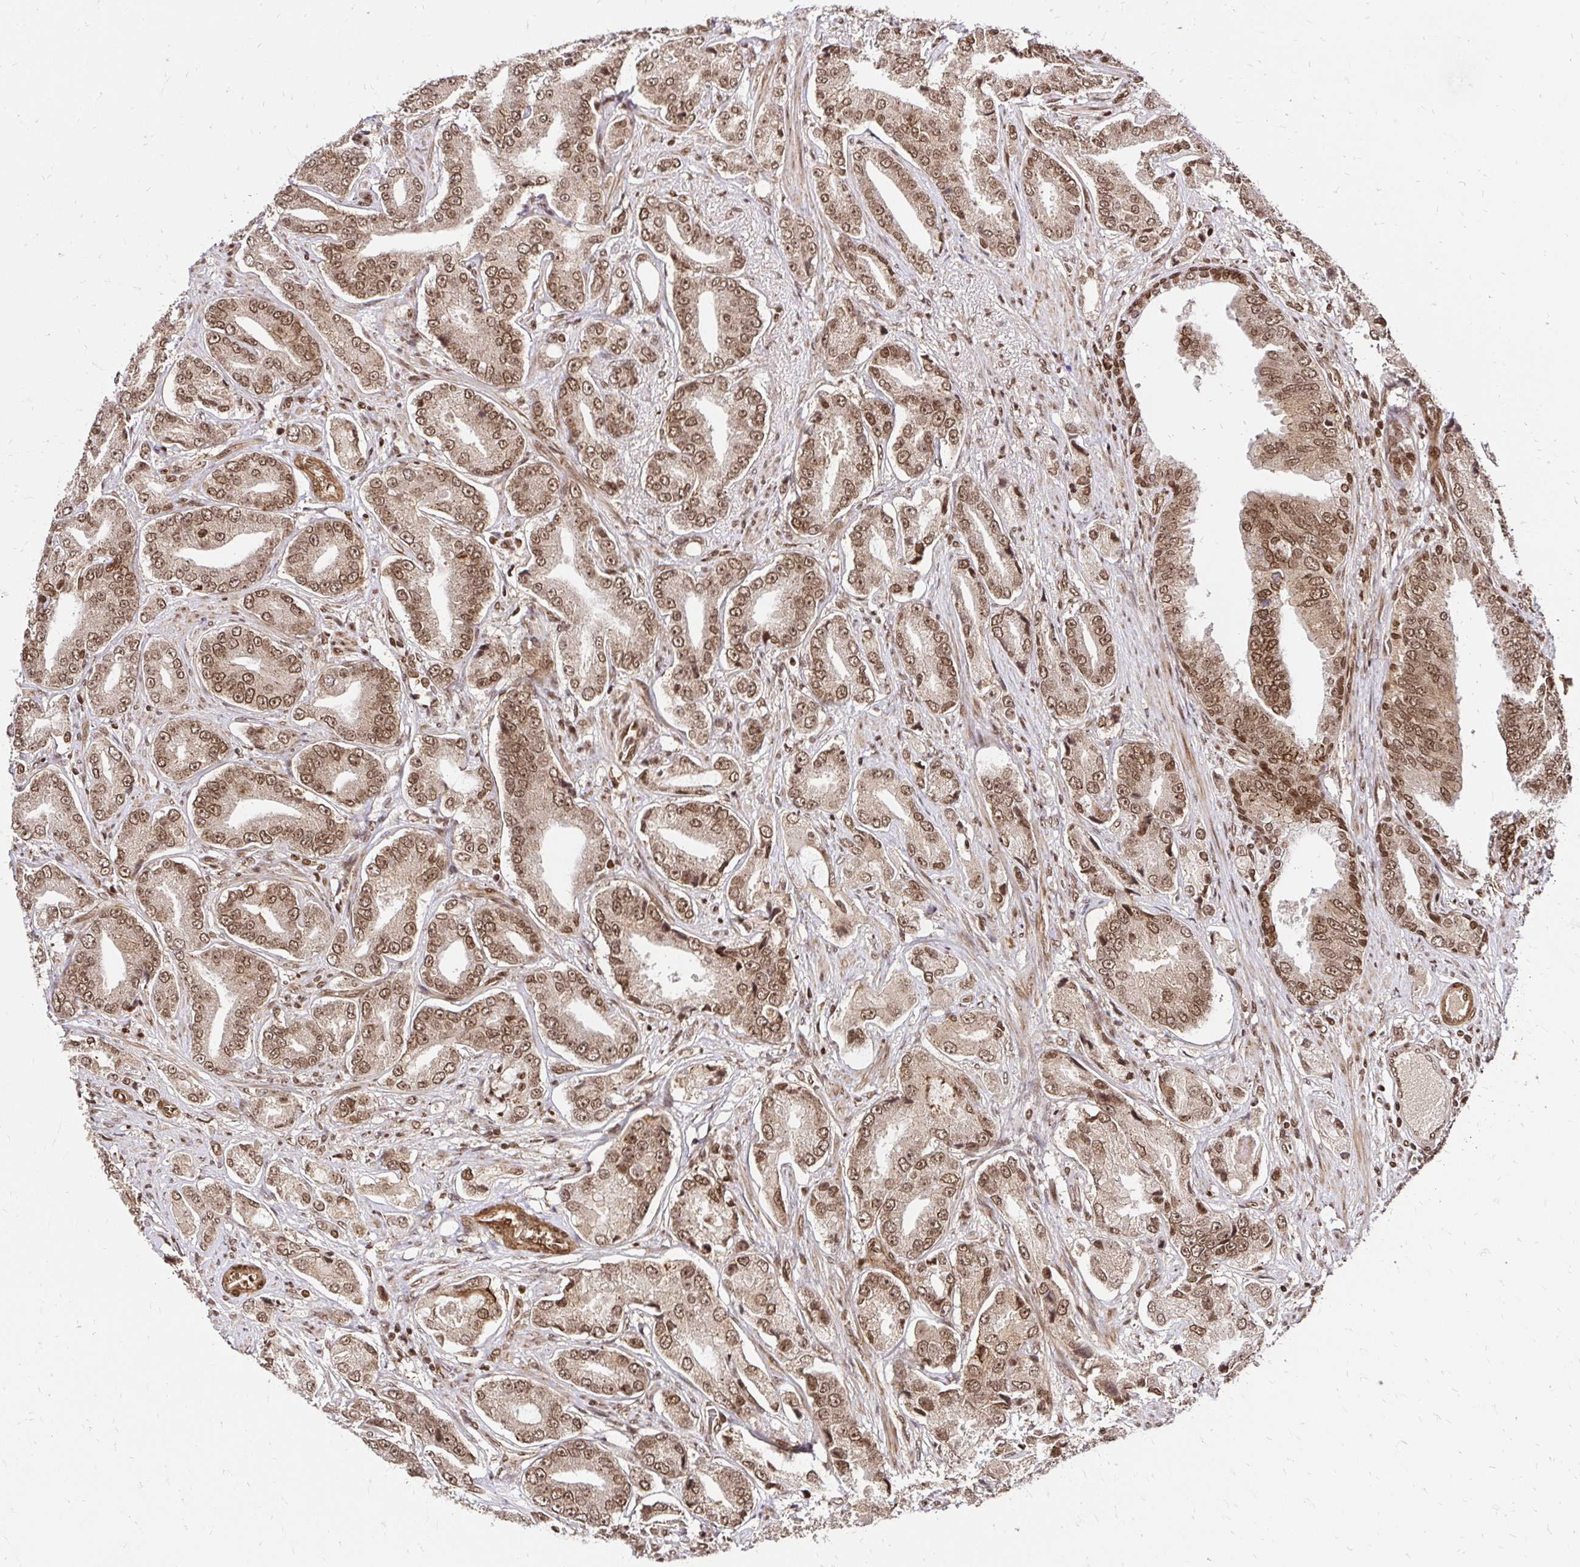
{"staining": {"intensity": "moderate", "quantity": ">75%", "location": "nuclear"}, "tissue": "prostate cancer", "cell_type": "Tumor cells", "image_type": "cancer", "snomed": [{"axis": "morphology", "description": "Adenocarcinoma, High grade"}, {"axis": "topography", "description": "Prostate and seminal vesicle, NOS"}], "caption": "Prostate cancer (adenocarcinoma (high-grade)) stained with a brown dye reveals moderate nuclear positive positivity in about >75% of tumor cells.", "gene": "GLYR1", "patient": {"sex": "male", "age": 61}}